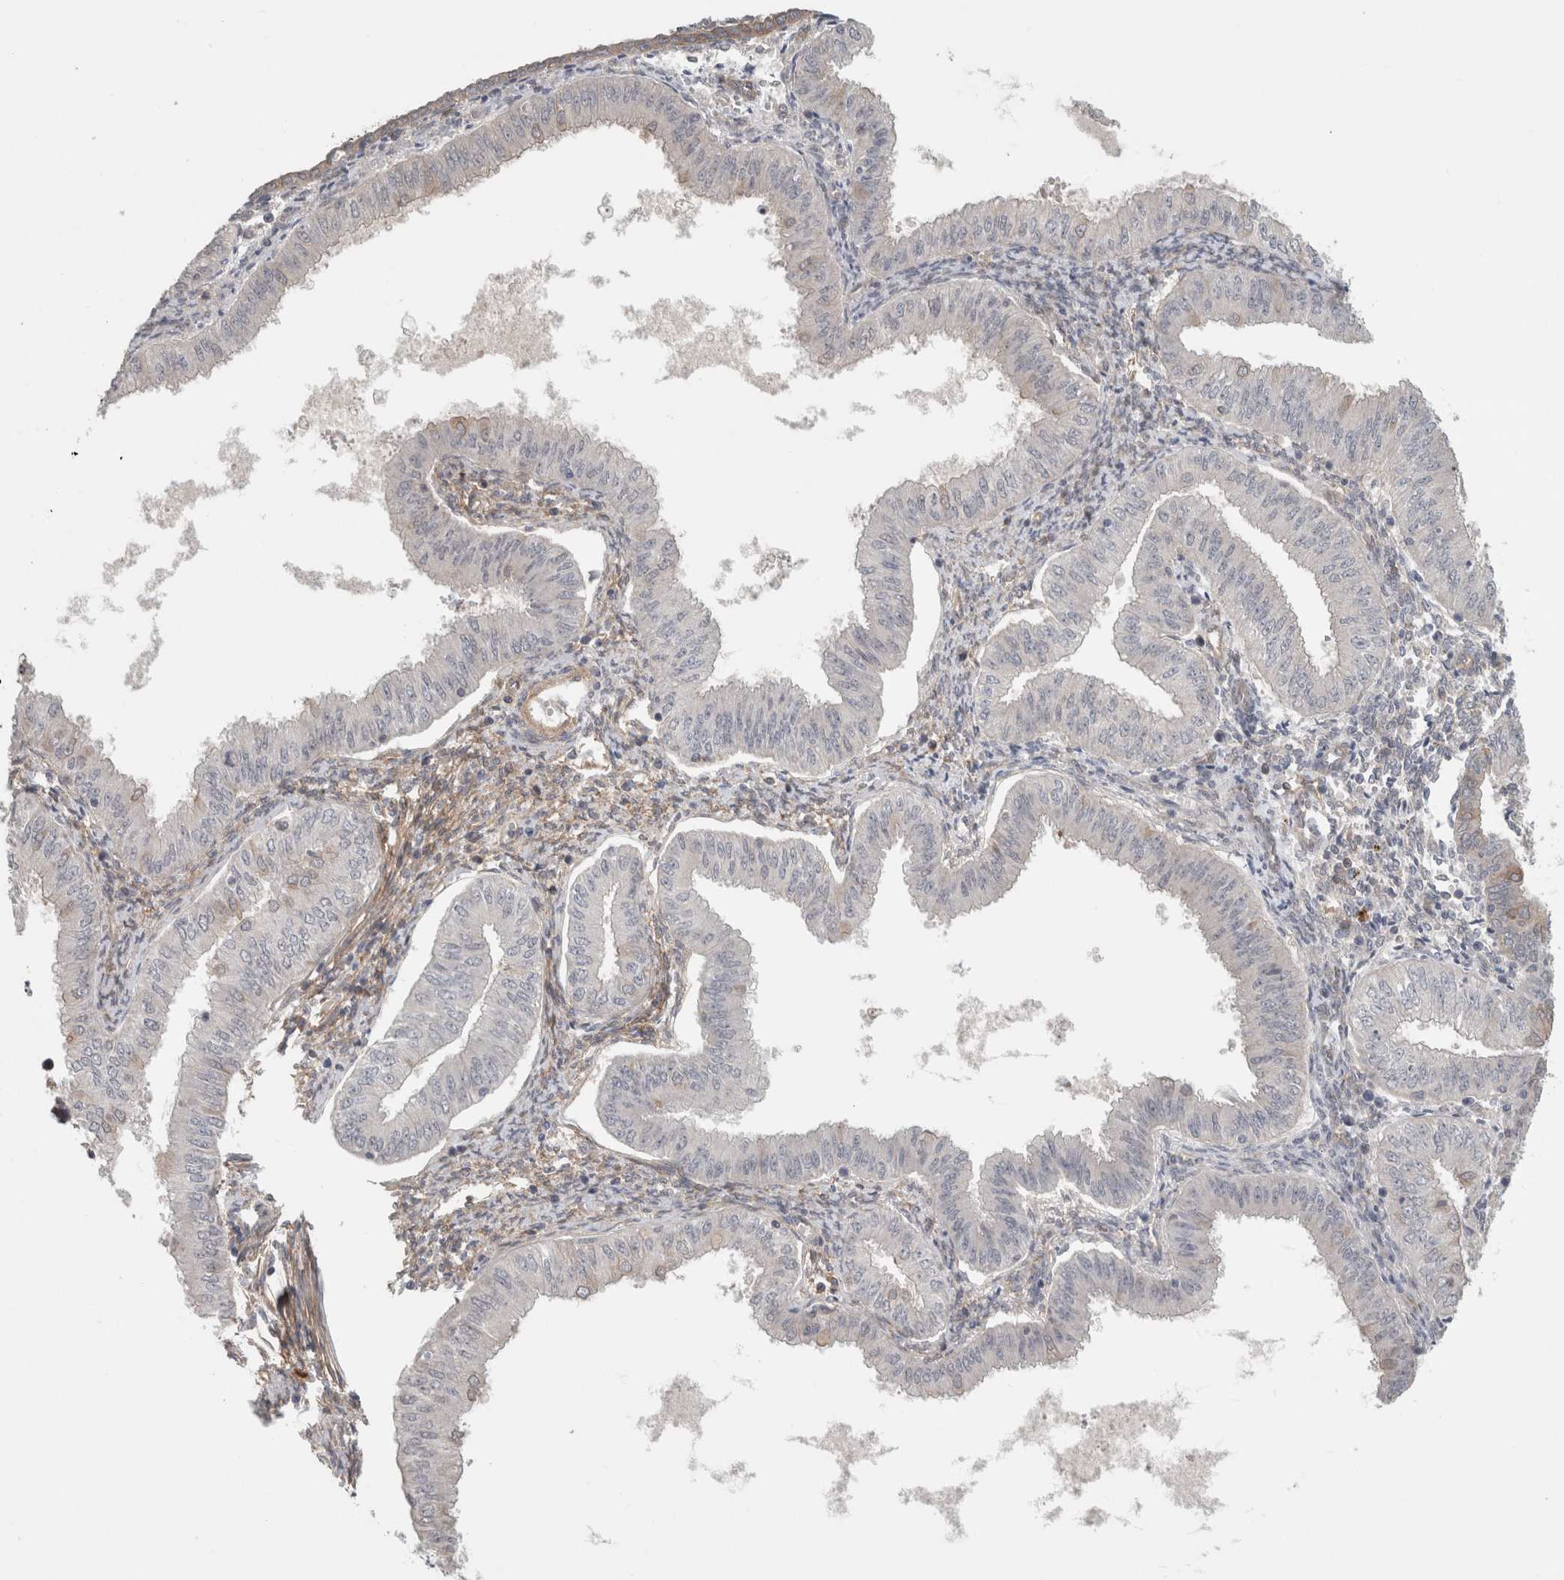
{"staining": {"intensity": "negative", "quantity": "none", "location": "none"}, "tissue": "endometrial cancer", "cell_type": "Tumor cells", "image_type": "cancer", "snomed": [{"axis": "morphology", "description": "Normal tissue, NOS"}, {"axis": "morphology", "description": "Adenocarcinoma, NOS"}, {"axis": "topography", "description": "Endometrium"}], "caption": "High power microscopy image of an immunohistochemistry (IHC) photomicrograph of adenocarcinoma (endometrial), revealing no significant staining in tumor cells.", "gene": "RASAL2", "patient": {"sex": "female", "age": 53}}